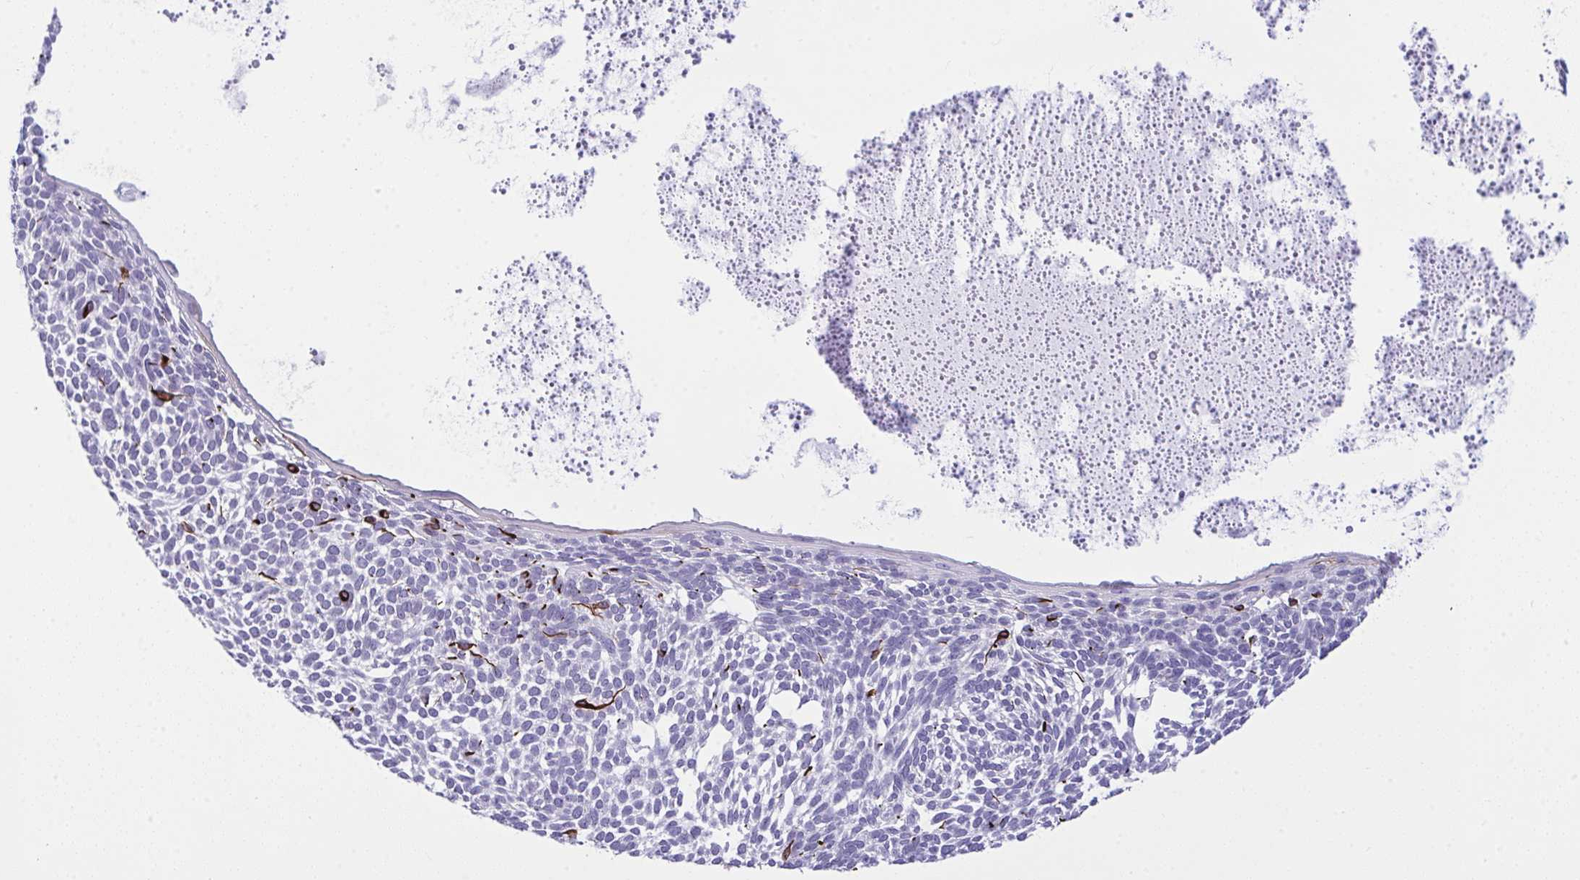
{"staining": {"intensity": "negative", "quantity": "none", "location": "none"}, "tissue": "skin cancer", "cell_type": "Tumor cells", "image_type": "cancer", "snomed": [{"axis": "morphology", "description": "Basal cell carcinoma"}, {"axis": "topography", "description": "Skin"}, {"axis": "topography", "description": "Skin of face"}], "caption": "A histopathology image of skin cancer stained for a protein shows no brown staining in tumor cells.", "gene": "SLC35B1", "patient": {"sex": "male", "age": 83}}